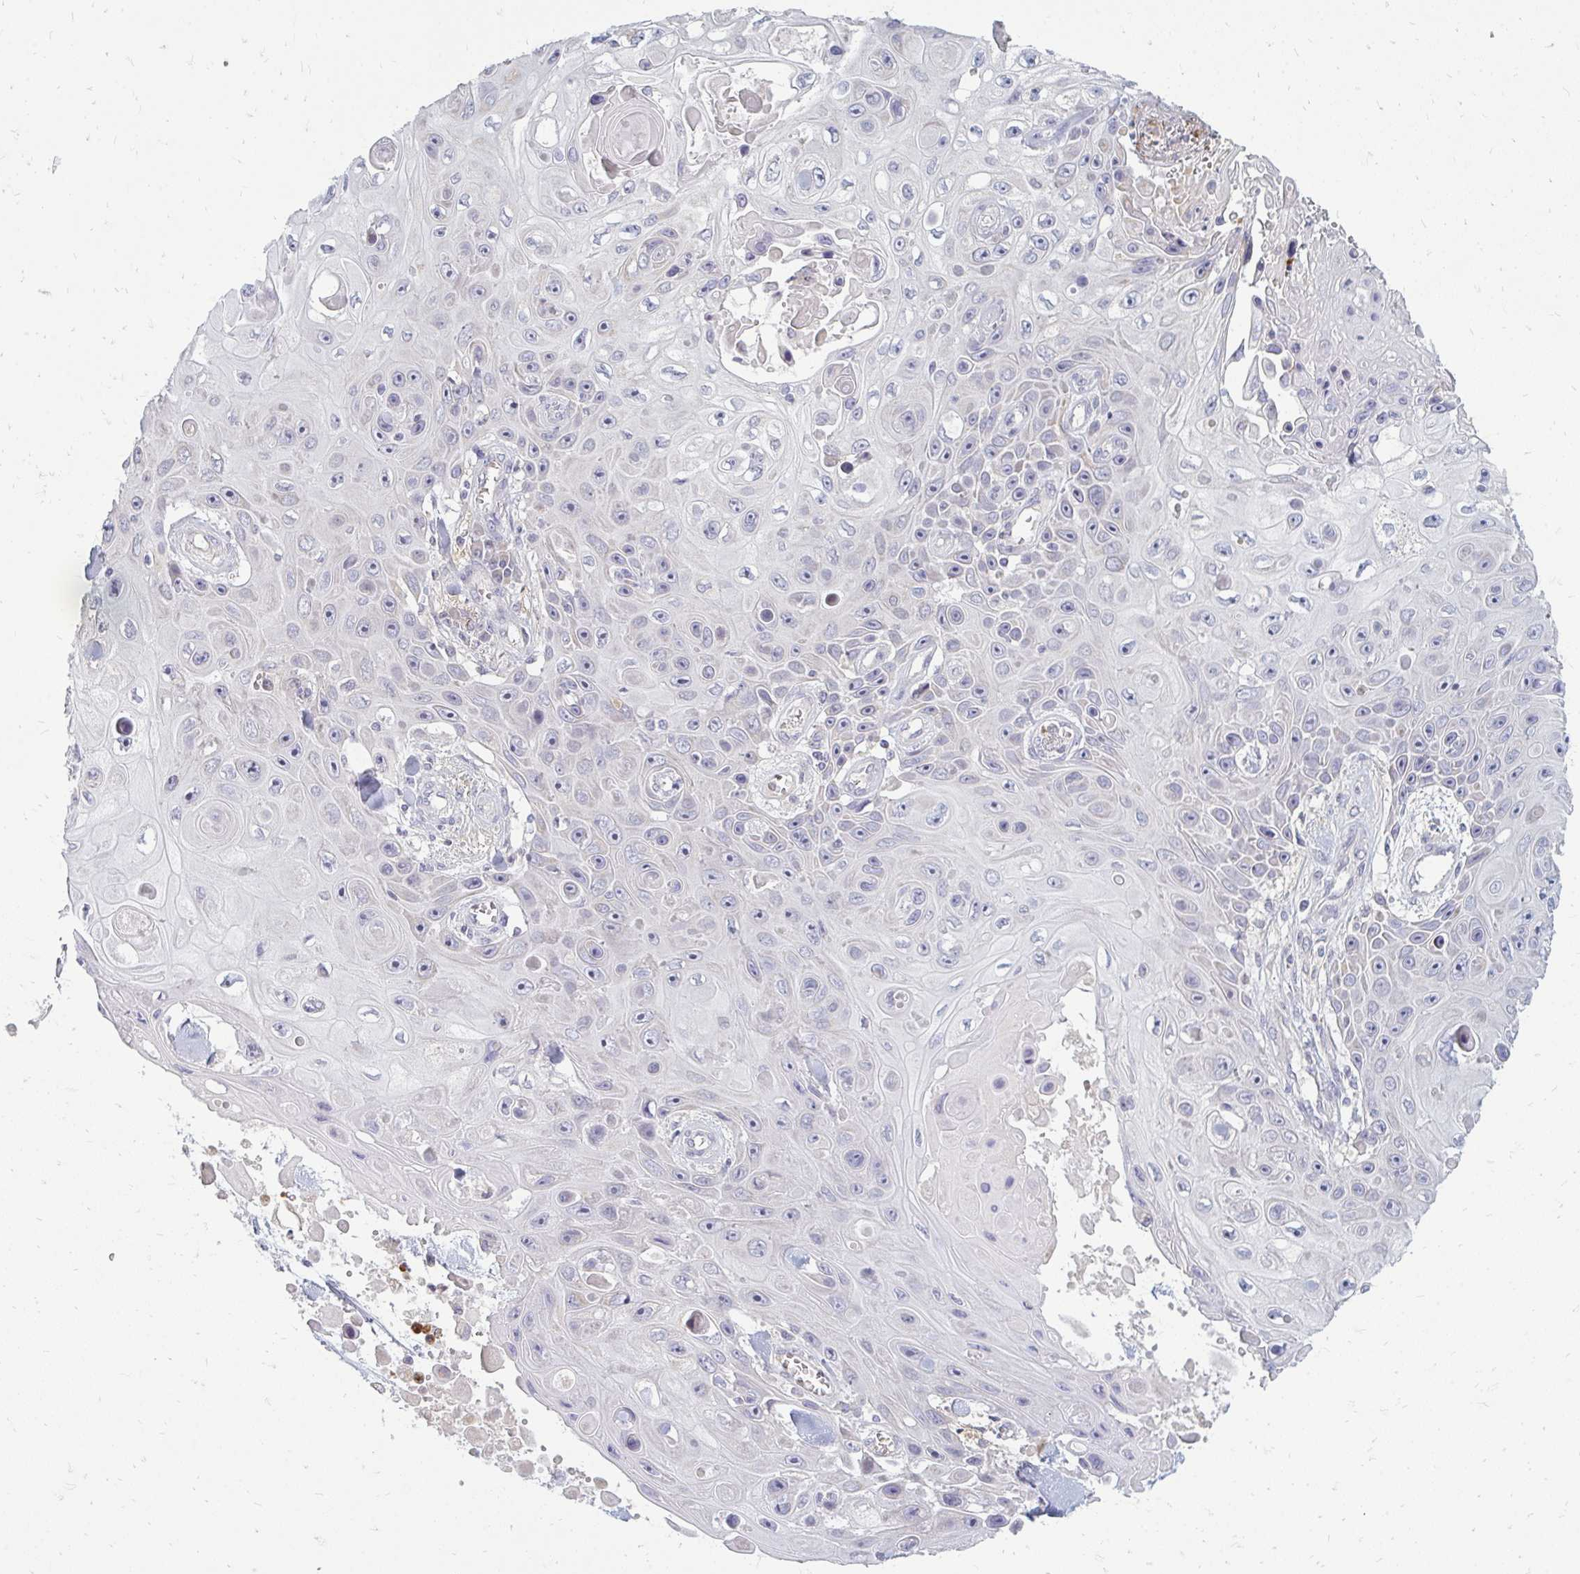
{"staining": {"intensity": "negative", "quantity": "none", "location": "none"}, "tissue": "skin cancer", "cell_type": "Tumor cells", "image_type": "cancer", "snomed": [{"axis": "morphology", "description": "Squamous cell carcinoma, NOS"}, {"axis": "topography", "description": "Skin"}], "caption": "High power microscopy micrograph of an immunohistochemistry (IHC) histopathology image of skin cancer, revealing no significant positivity in tumor cells.", "gene": "RAB33A", "patient": {"sex": "male", "age": 82}}